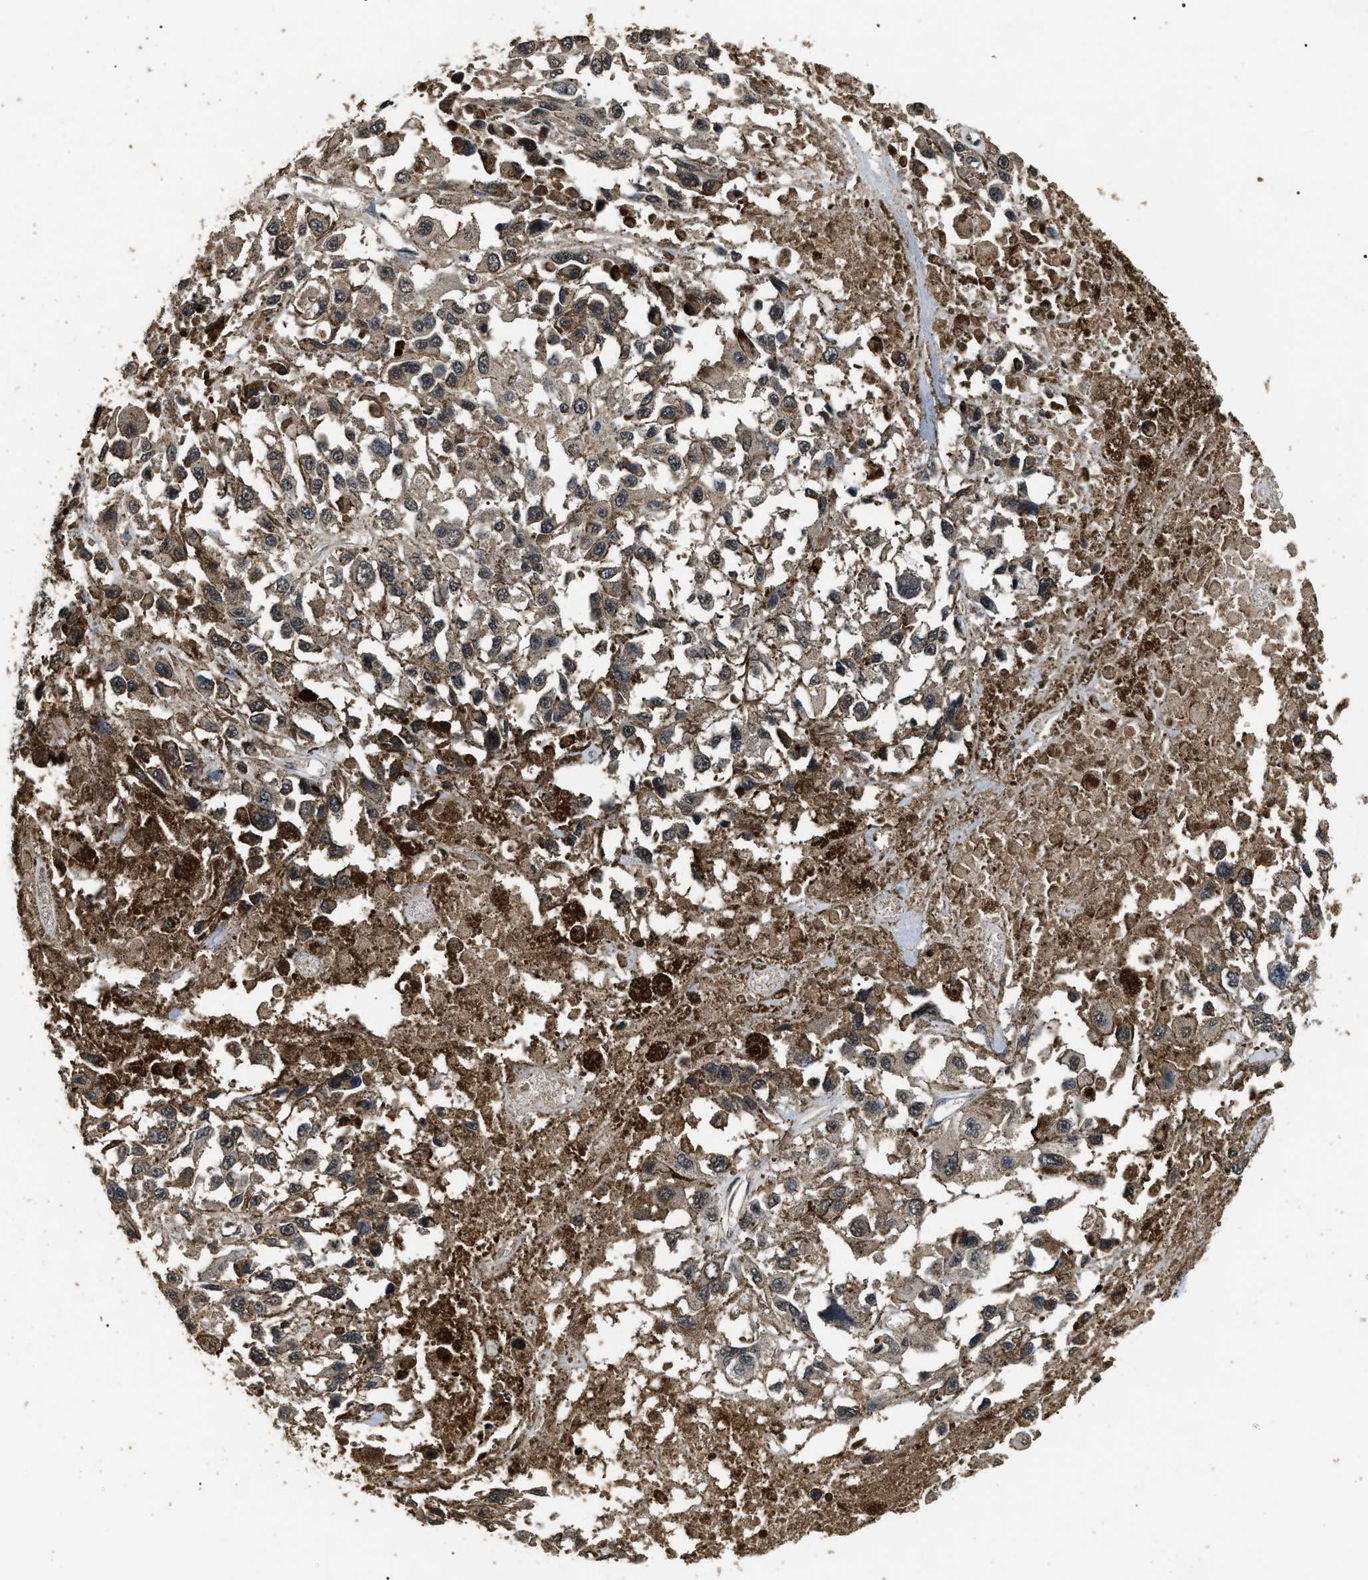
{"staining": {"intensity": "weak", "quantity": "<25%", "location": "cytoplasmic/membranous"}, "tissue": "melanoma", "cell_type": "Tumor cells", "image_type": "cancer", "snomed": [{"axis": "morphology", "description": "Malignant melanoma, Metastatic site"}, {"axis": "topography", "description": "Lymph node"}], "caption": "Immunohistochemical staining of human malignant melanoma (metastatic site) reveals no significant positivity in tumor cells.", "gene": "ANP32E", "patient": {"sex": "male", "age": 59}}